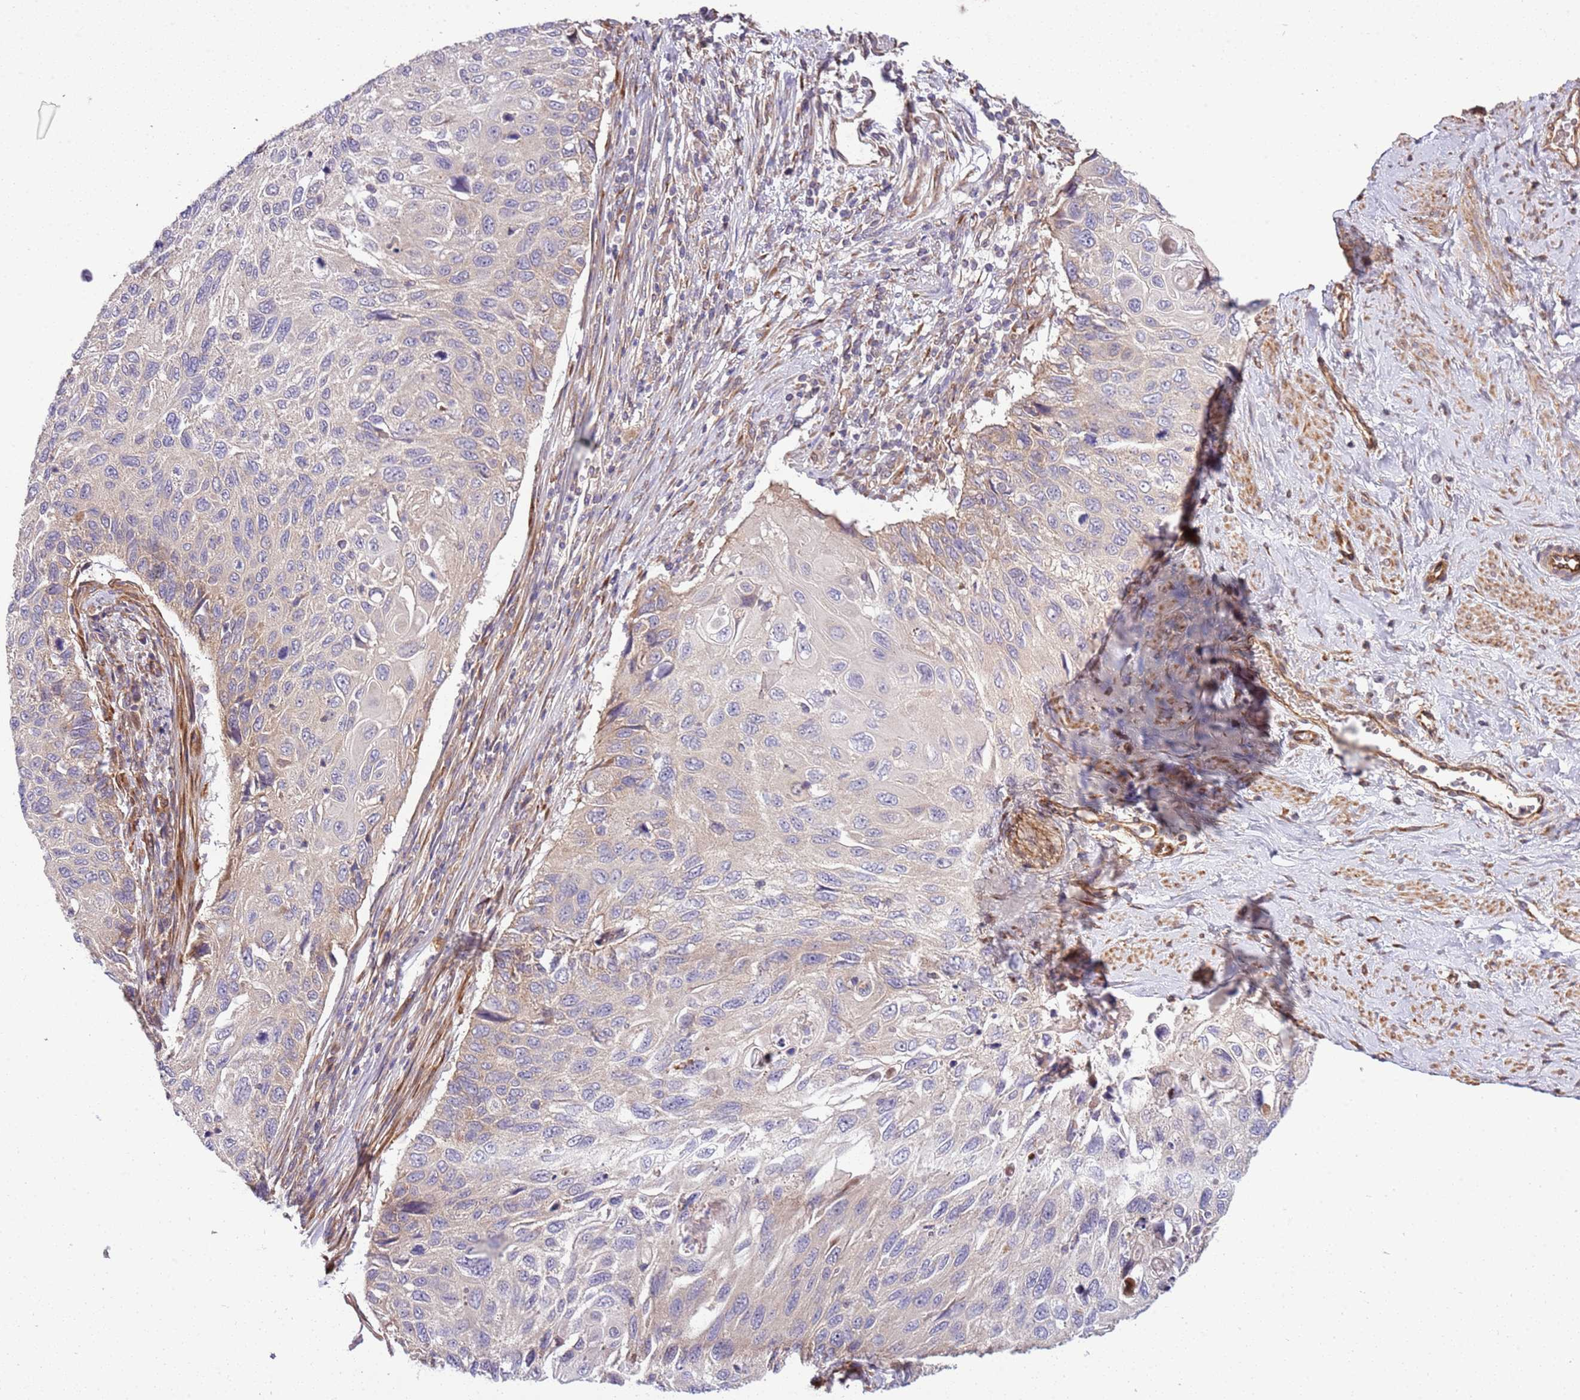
{"staining": {"intensity": "negative", "quantity": "none", "location": "none"}, "tissue": "cervical cancer", "cell_type": "Tumor cells", "image_type": "cancer", "snomed": [{"axis": "morphology", "description": "Squamous cell carcinoma, NOS"}, {"axis": "topography", "description": "Cervix"}], "caption": "Immunohistochemistry (IHC) of cervical cancer reveals no expression in tumor cells. Brightfield microscopy of IHC stained with DAB (3,3'-diaminobenzidine) (brown) and hematoxylin (blue), captured at high magnification.", "gene": "GNL1", "patient": {"sex": "female", "age": 70}}